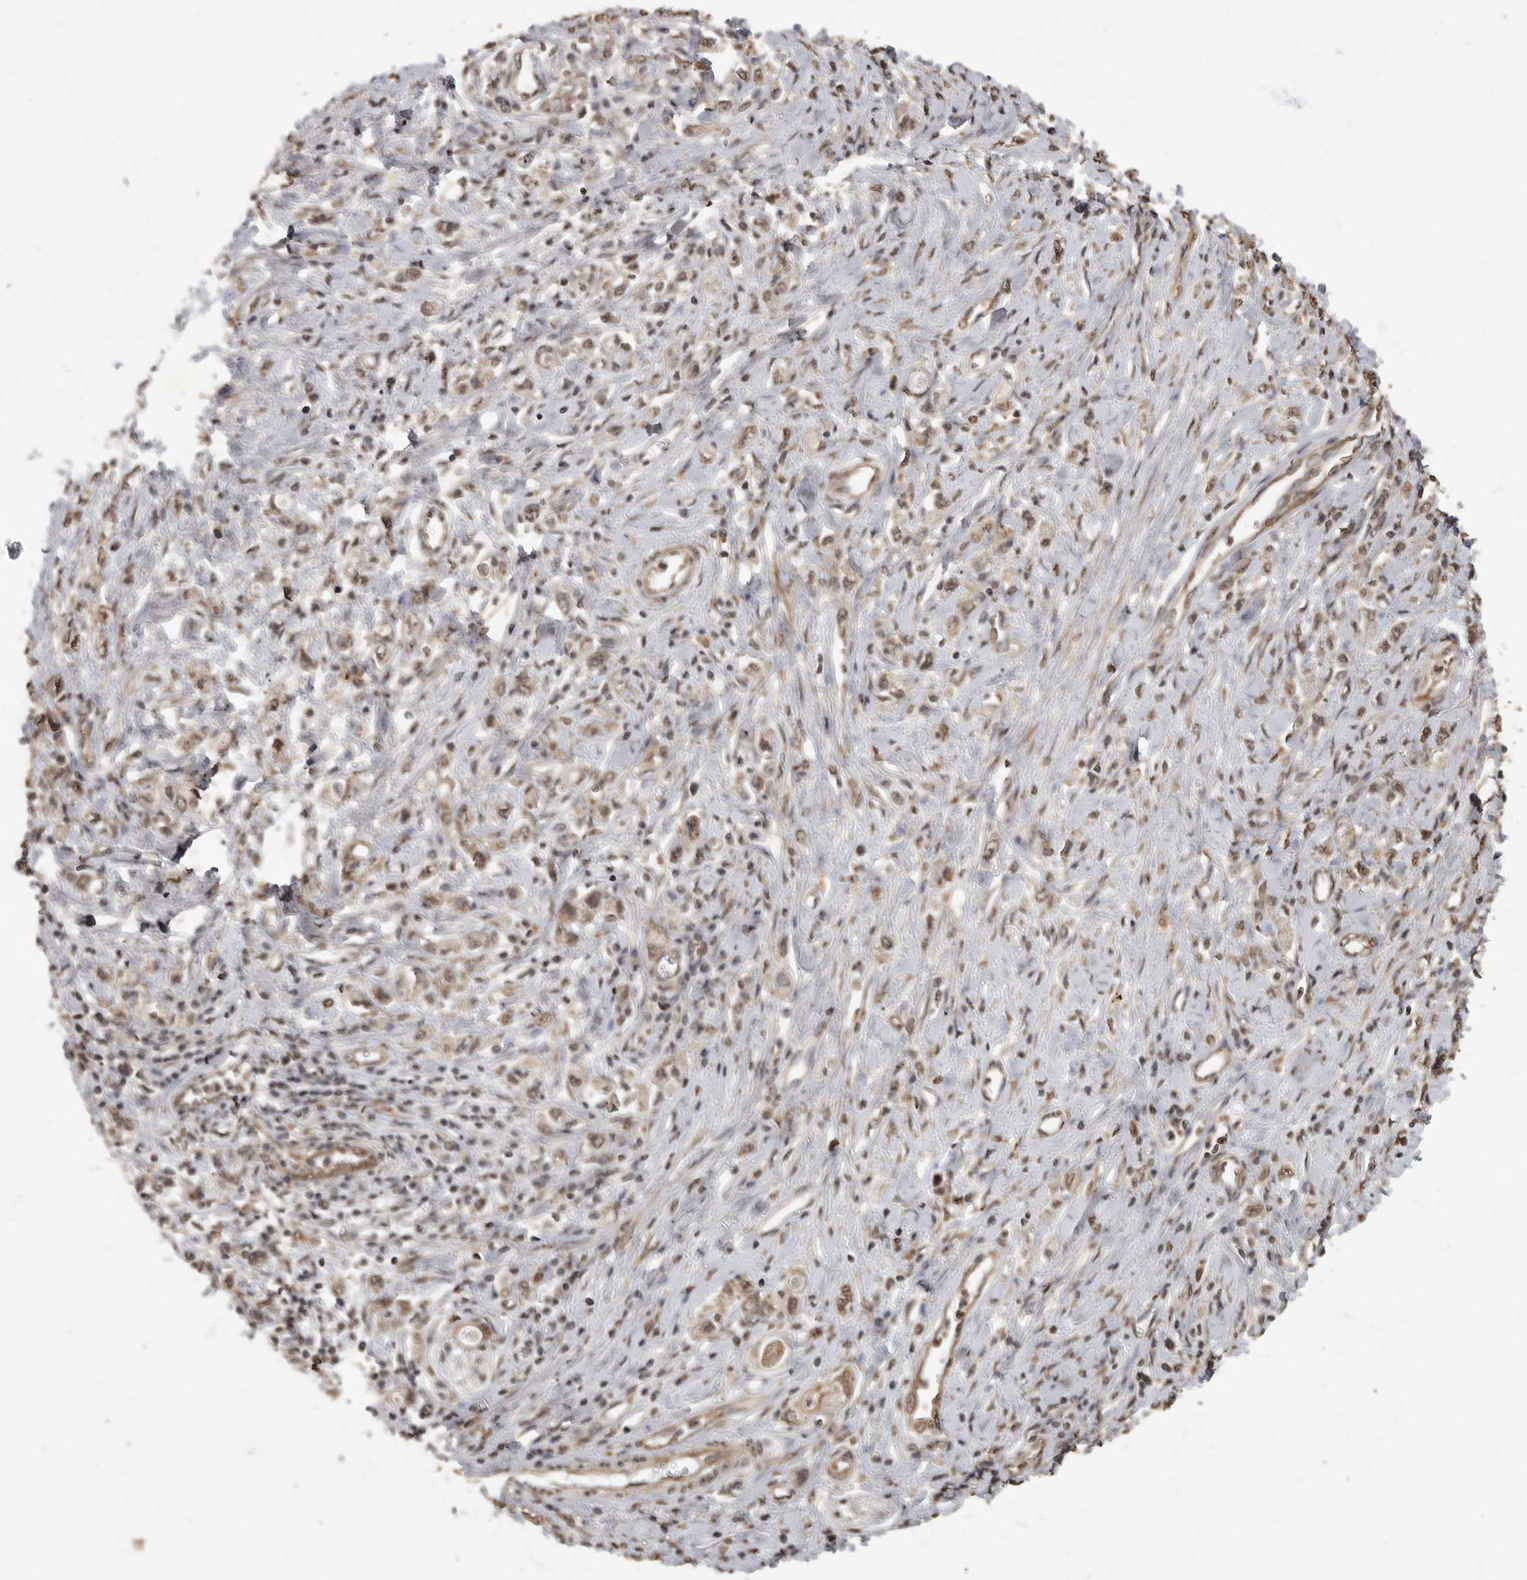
{"staining": {"intensity": "weak", "quantity": ">75%", "location": "cytoplasmic/membranous,nuclear"}, "tissue": "stomach cancer", "cell_type": "Tumor cells", "image_type": "cancer", "snomed": [{"axis": "morphology", "description": "Adenocarcinoma, NOS"}, {"axis": "topography", "description": "Stomach"}], "caption": "There is low levels of weak cytoplasmic/membranous and nuclear expression in tumor cells of stomach cancer, as demonstrated by immunohistochemical staining (brown color).", "gene": "MAFG", "patient": {"sex": "female", "age": 76}}